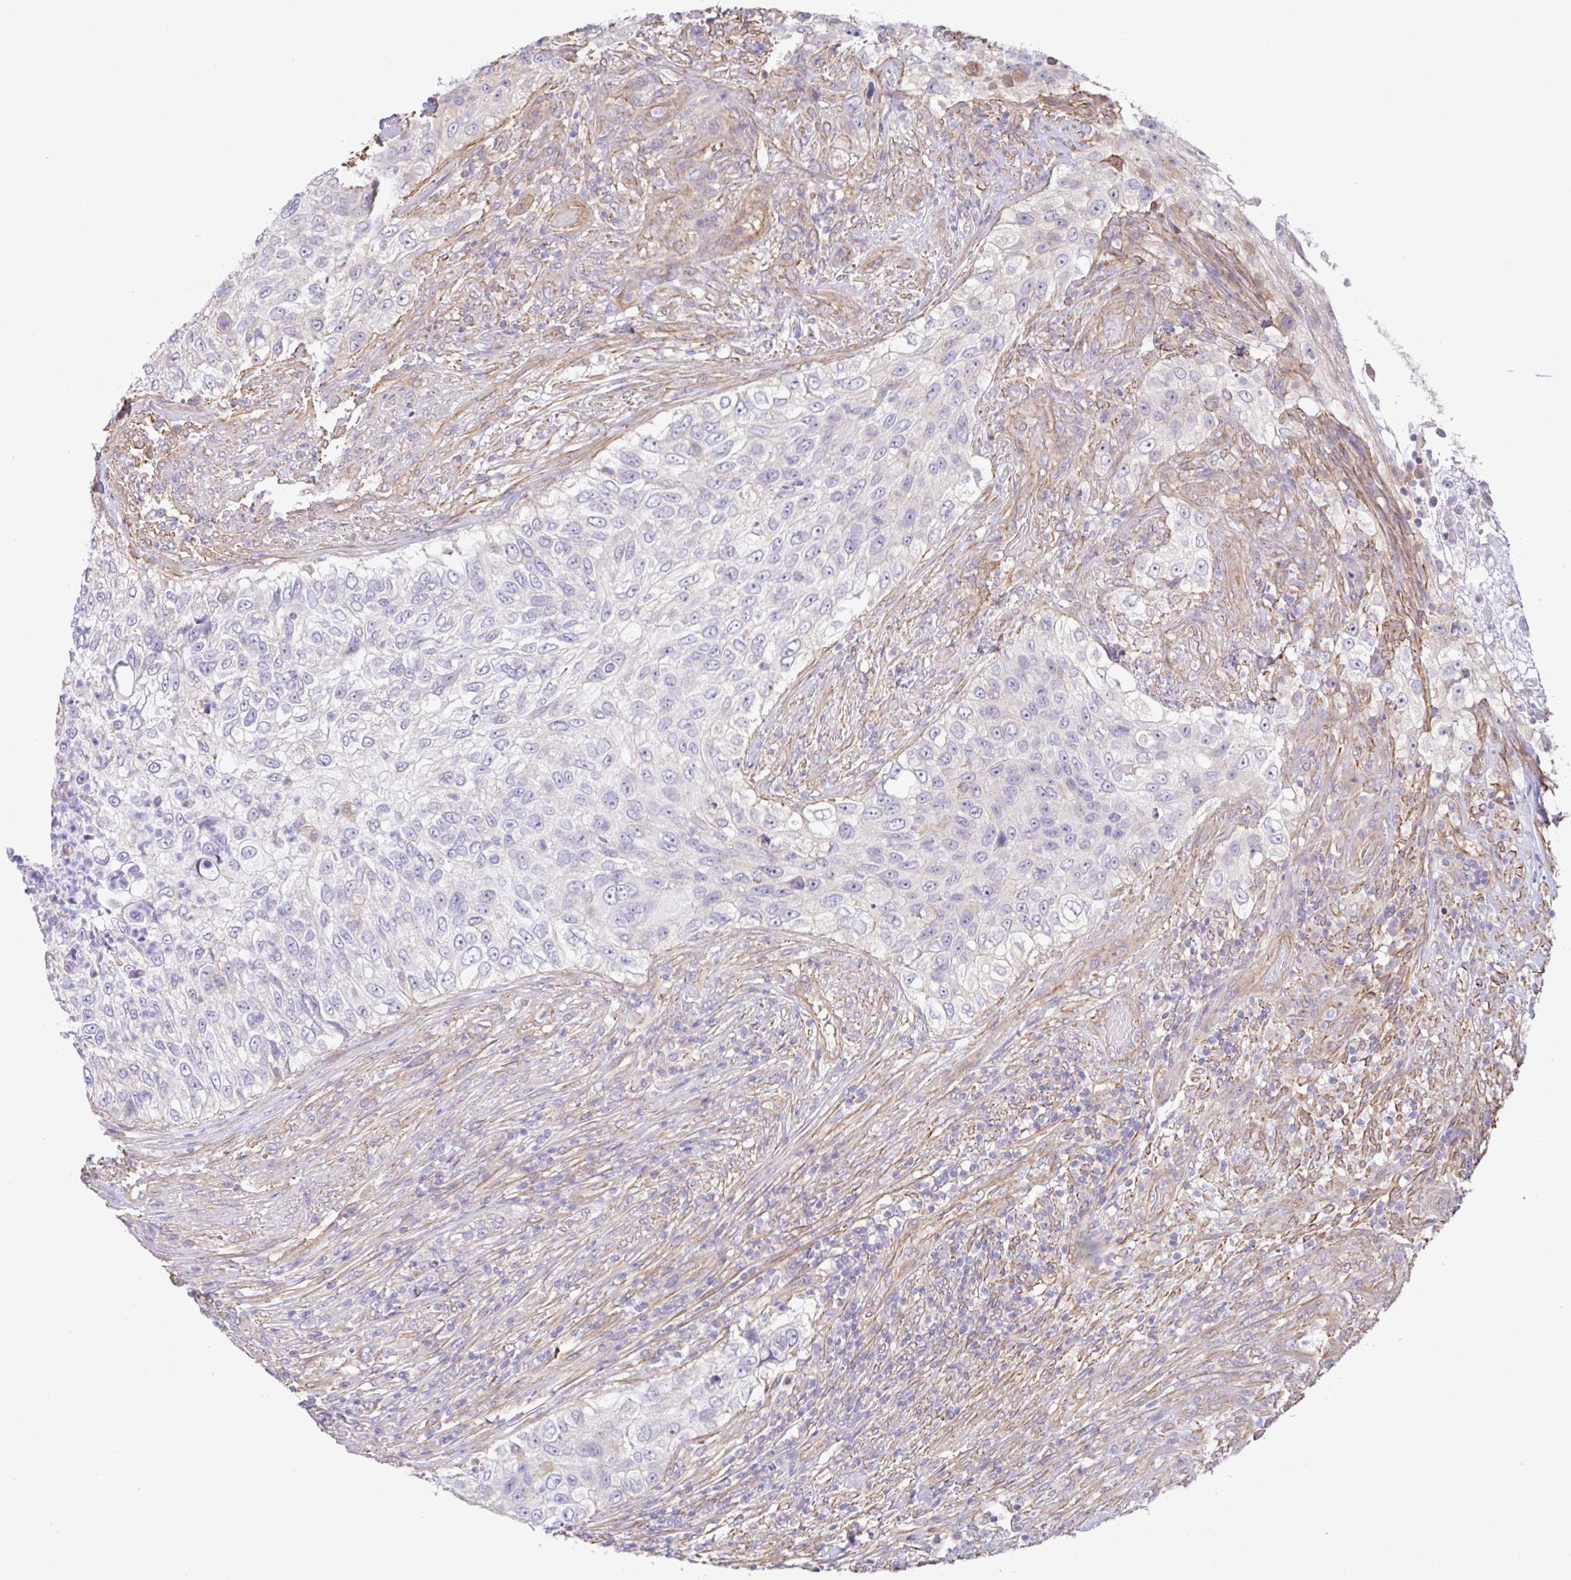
{"staining": {"intensity": "negative", "quantity": "none", "location": "none"}, "tissue": "urothelial cancer", "cell_type": "Tumor cells", "image_type": "cancer", "snomed": [{"axis": "morphology", "description": "Urothelial carcinoma, High grade"}, {"axis": "topography", "description": "Urinary bladder"}], "caption": "Immunohistochemistry (IHC) histopathology image of neoplastic tissue: urothelial cancer stained with DAB shows no significant protein positivity in tumor cells.", "gene": "PLCD4", "patient": {"sex": "female", "age": 60}}